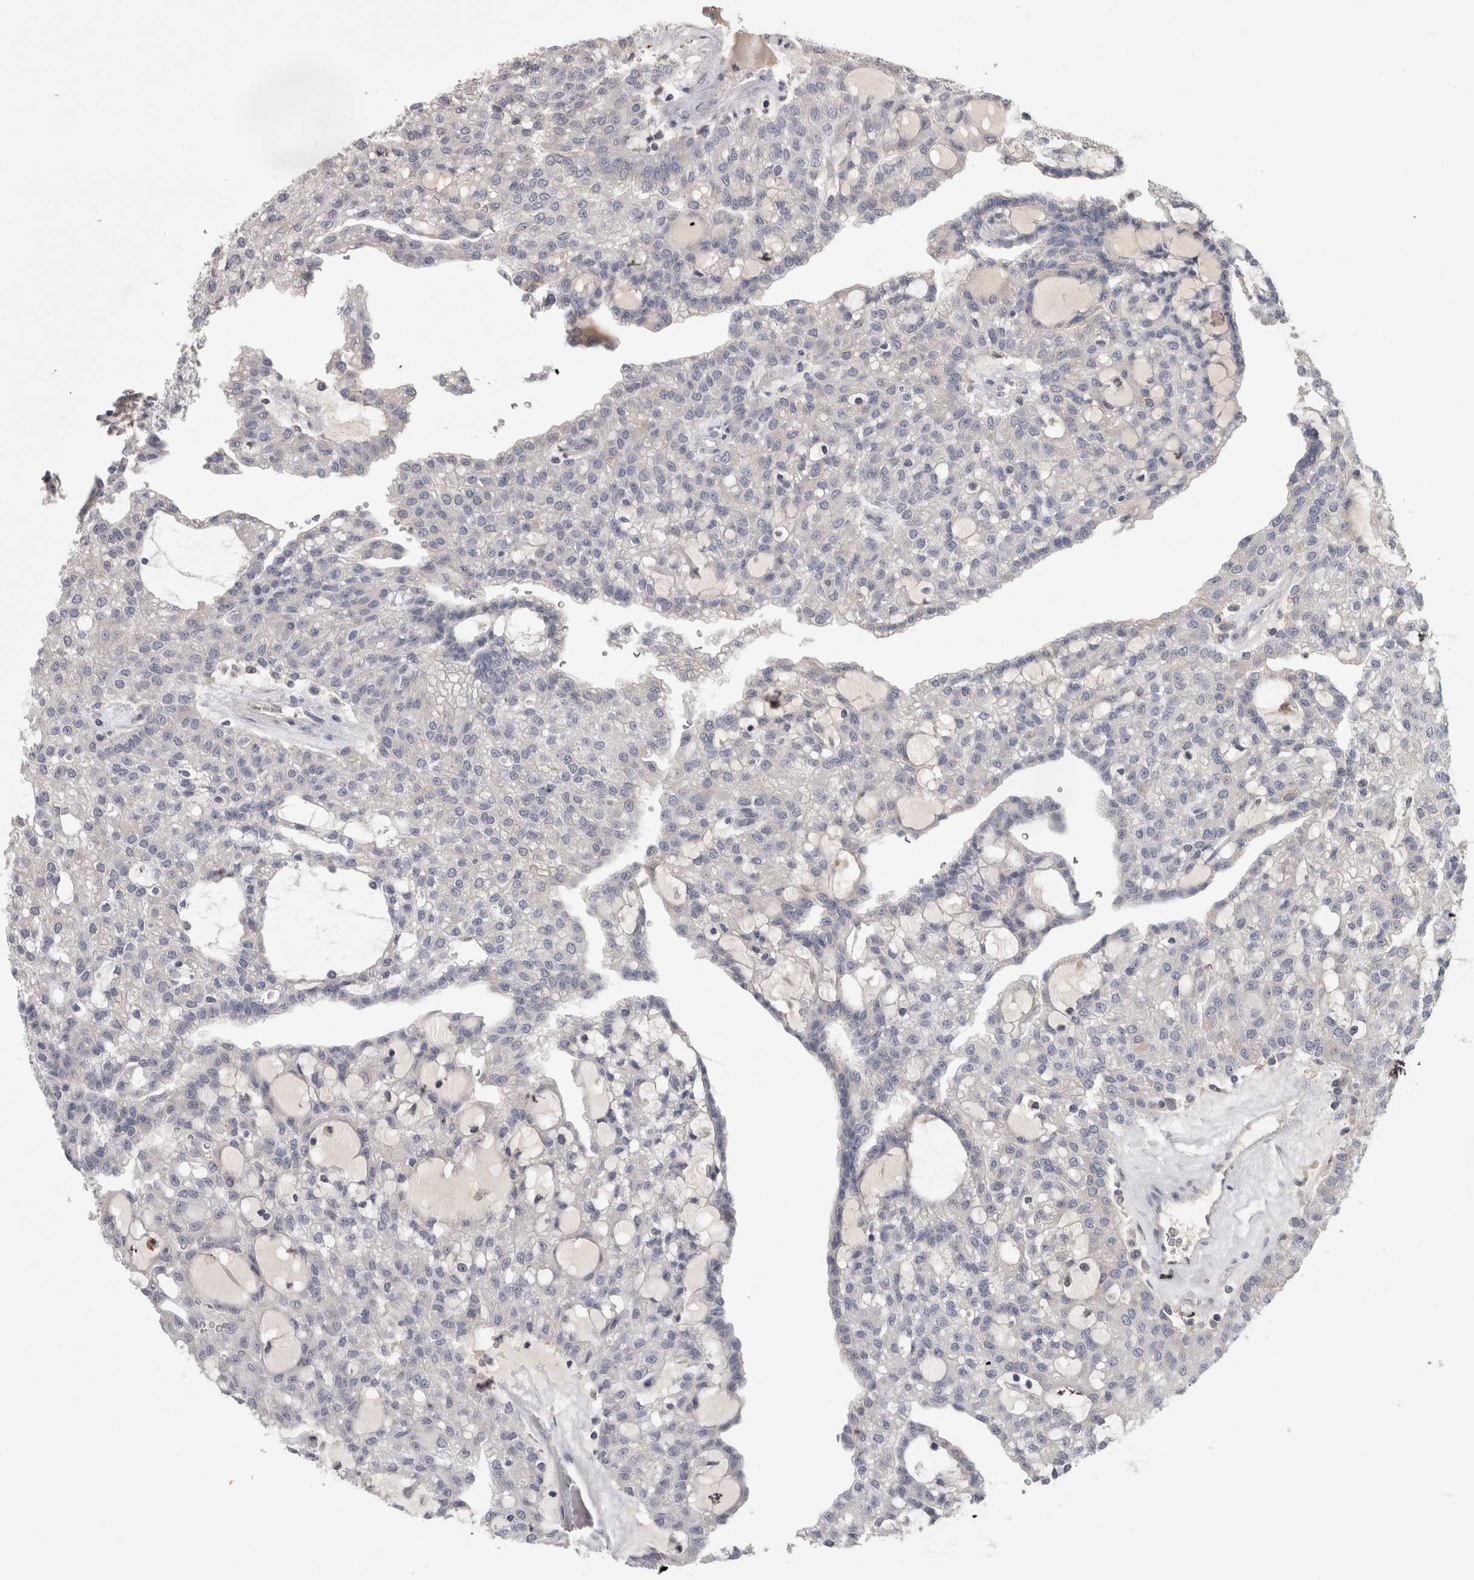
{"staining": {"intensity": "negative", "quantity": "none", "location": "none"}, "tissue": "renal cancer", "cell_type": "Tumor cells", "image_type": "cancer", "snomed": [{"axis": "morphology", "description": "Adenocarcinoma, NOS"}, {"axis": "topography", "description": "Kidney"}], "caption": "Tumor cells are negative for brown protein staining in renal cancer (adenocarcinoma). Brightfield microscopy of IHC stained with DAB (3,3'-diaminobenzidine) (brown) and hematoxylin (blue), captured at high magnification.", "gene": "PCM1", "patient": {"sex": "male", "age": 63}}